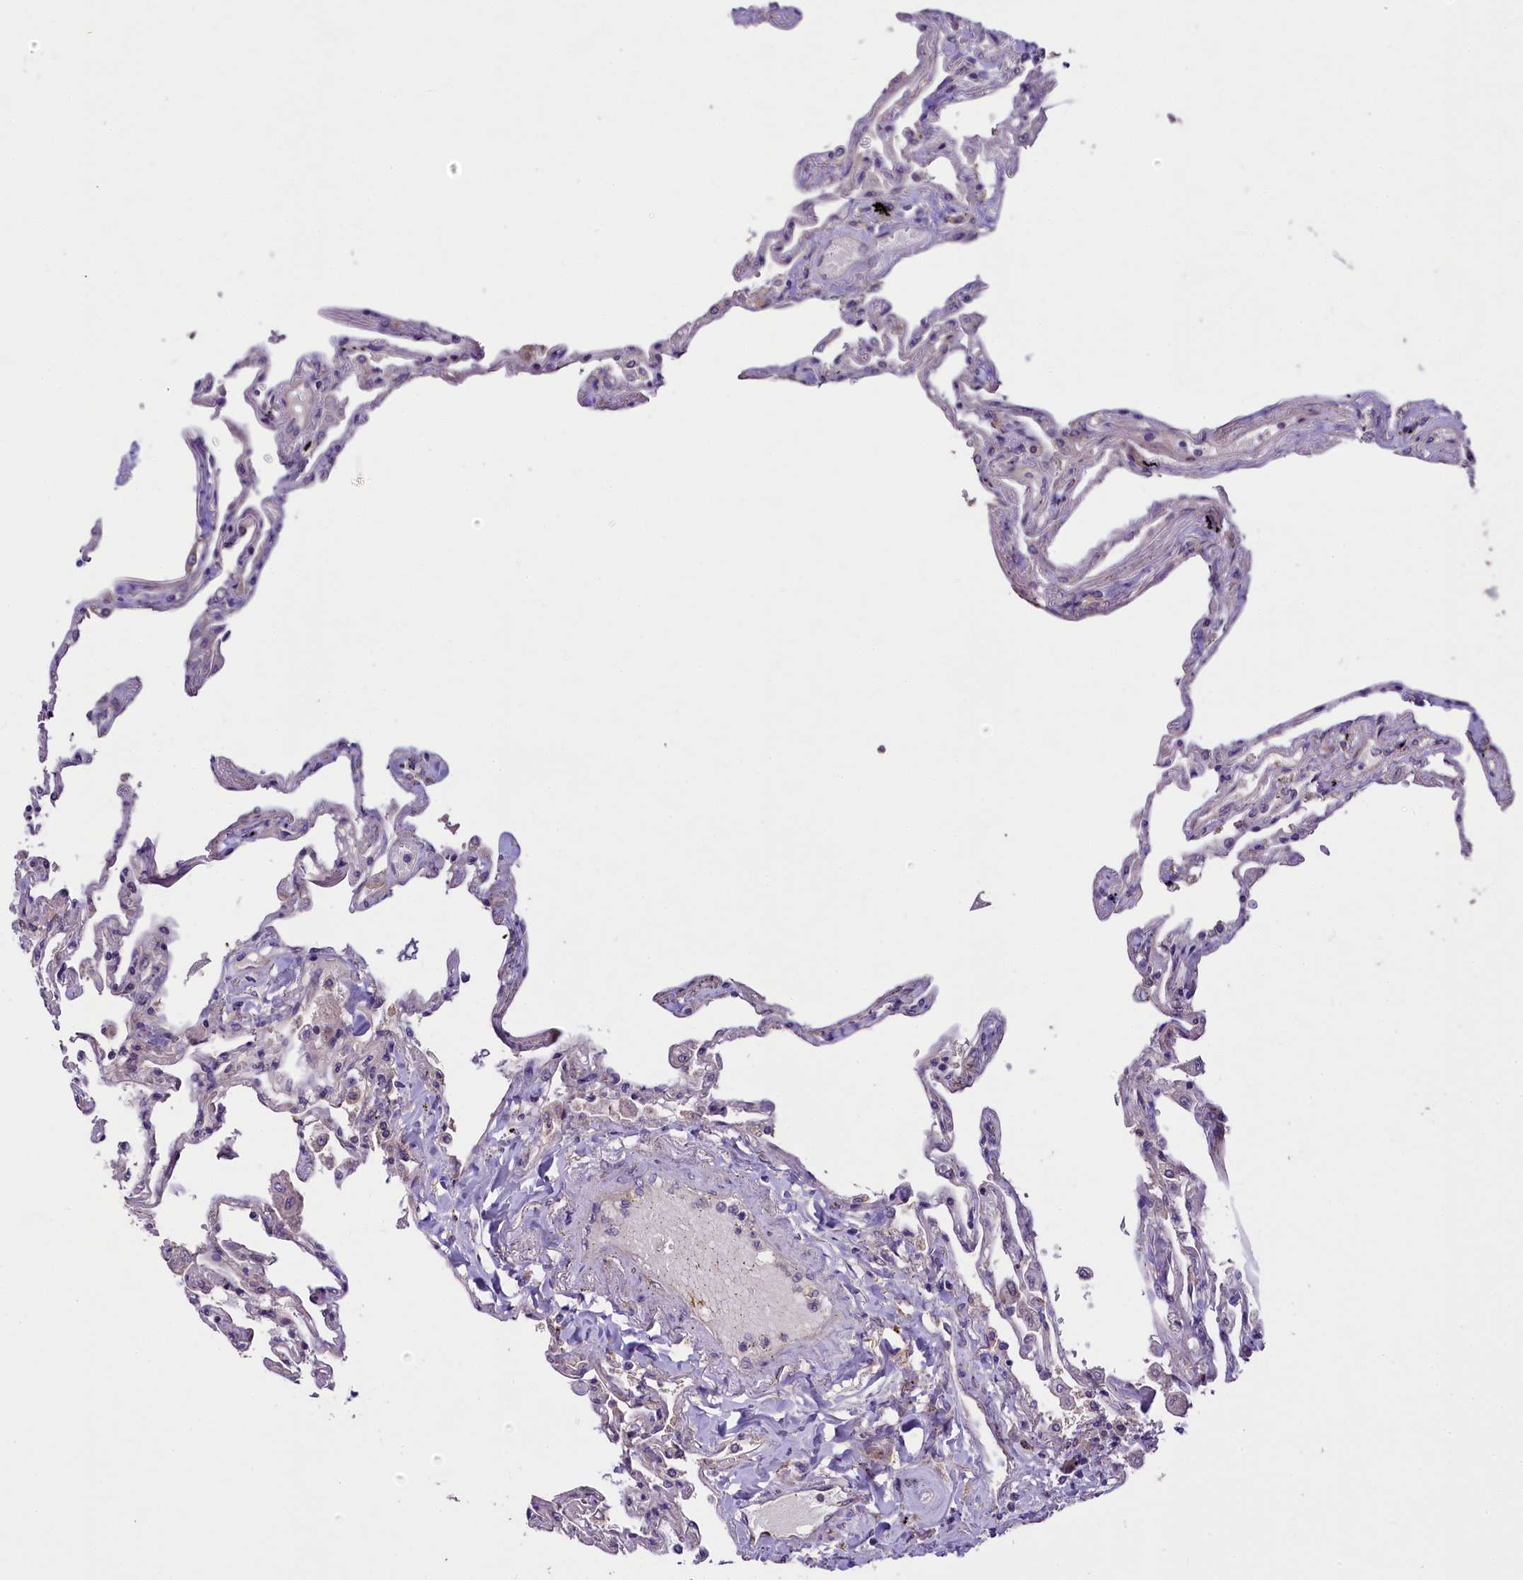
{"staining": {"intensity": "negative", "quantity": "none", "location": "none"}, "tissue": "lung", "cell_type": "Alveolar cells", "image_type": "normal", "snomed": [{"axis": "morphology", "description": "Normal tissue, NOS"}, {"axis": "topography", "description": "Lung"}], "caption": "High power microscopy histopathology image of an immunohistochemistry micrograph of normal lung, revealing no significant staining in alveolar cells. The staining was performed using DAB to visualize the protein expression in brown, while the nuclei were stained in blue with hematoxylin (Magnification: 20x).", "gene": "UBXN6", "patient": {"sex": "female", "age": 67}}